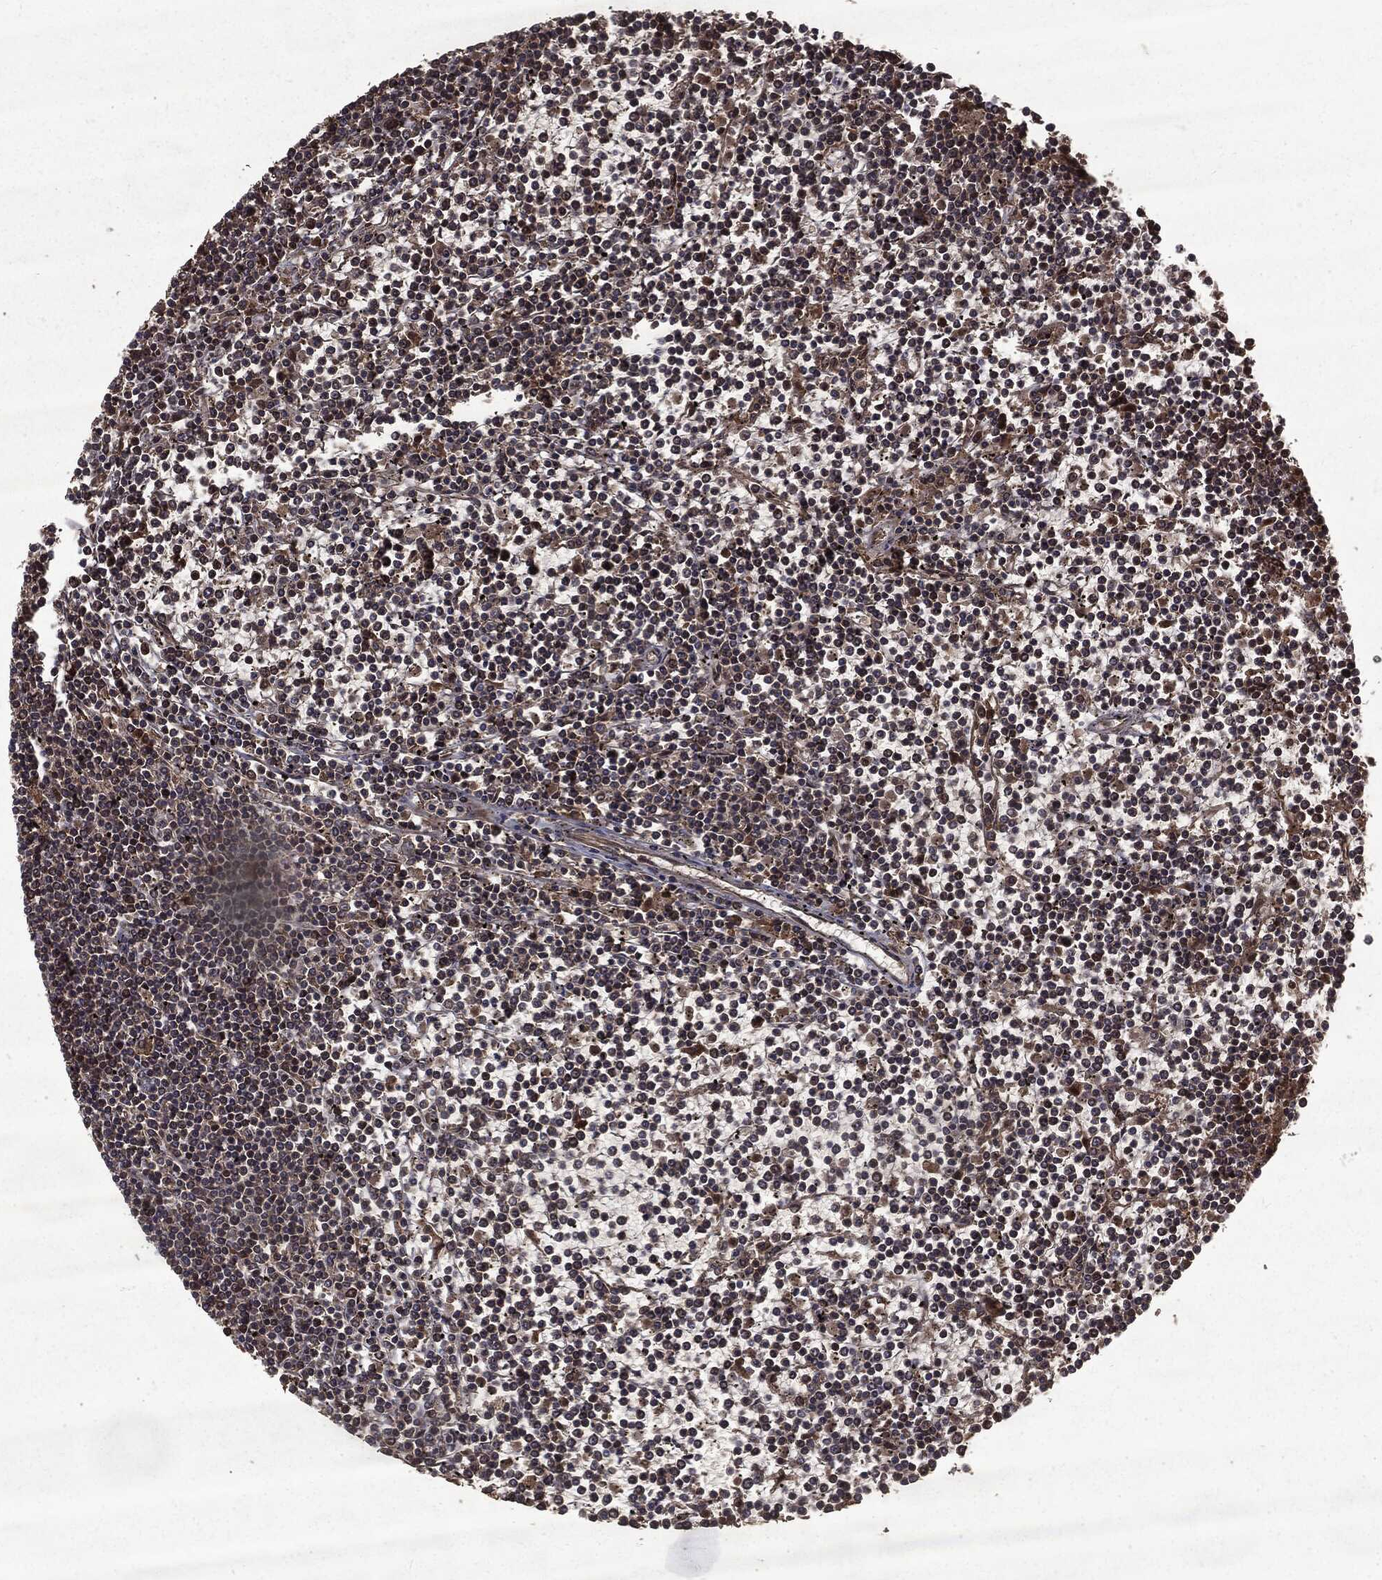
{"staining": {"intensity": "negative", "quantity": "none", "location": "none"}, "tissue": "lymphoma", "cell_type": "Tumor cells", "image_type": "cancer", "snomed": [{"axis": "morphology", "description": "Malignant lymphoma, non-Hodgkin's type, Low grade"}, {"axis": "topography", "description": "Spleen"}], "caption": "Immunohistochemical staining of malignant lymphoma, non-Hodgkin's type (low-grade) reveals no significant positivity in tumor cells. (Stains: DAB (3,3'-diaminobenzidine) IHC with hematoxylin counter stain, Microscopy: brightfield microscopy at high magnification).", "gene": "HTT", "patient": {"sex": "female", "age": 19}}